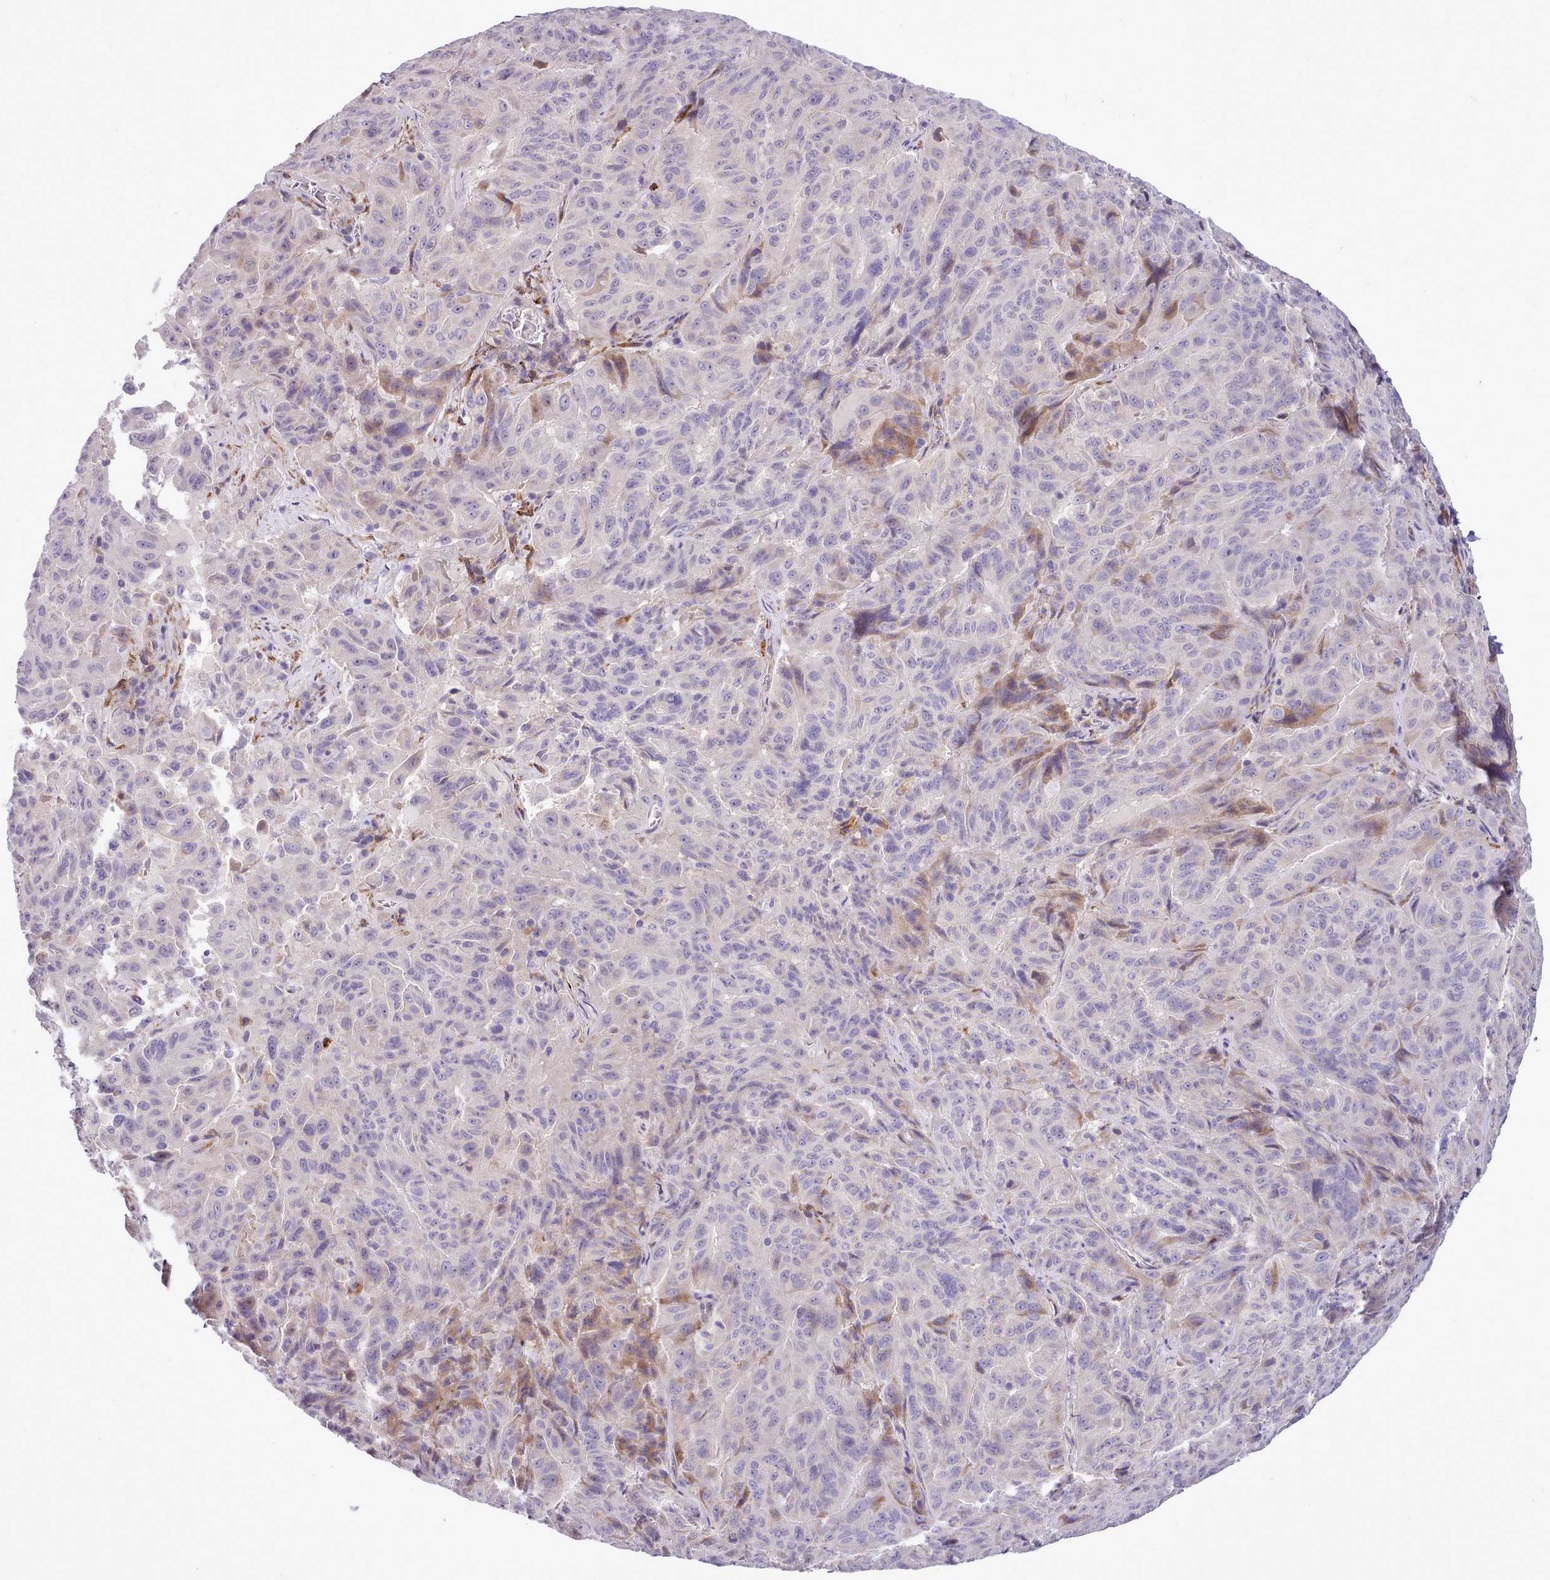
{"staining": {"intensity": "negative", "quantity": "none", "location": "none"}, "tissue": "pancreatic cancer", "cell_type": "Tumor cells", "image_type": "cancer", "snomed": [{"axis": "morphology", "description": "Adenocarcinoma, NOS"}, {"axis": "topography", "description": "Pancreas"}], "caption": "A high-resolution micrograph shows immunohistochemistry staining of pancreatic cancer, which displays no significant positivity in tumor cells.", "gene": "FAM83E", "patient": {"sex": "male", "age": 63}}